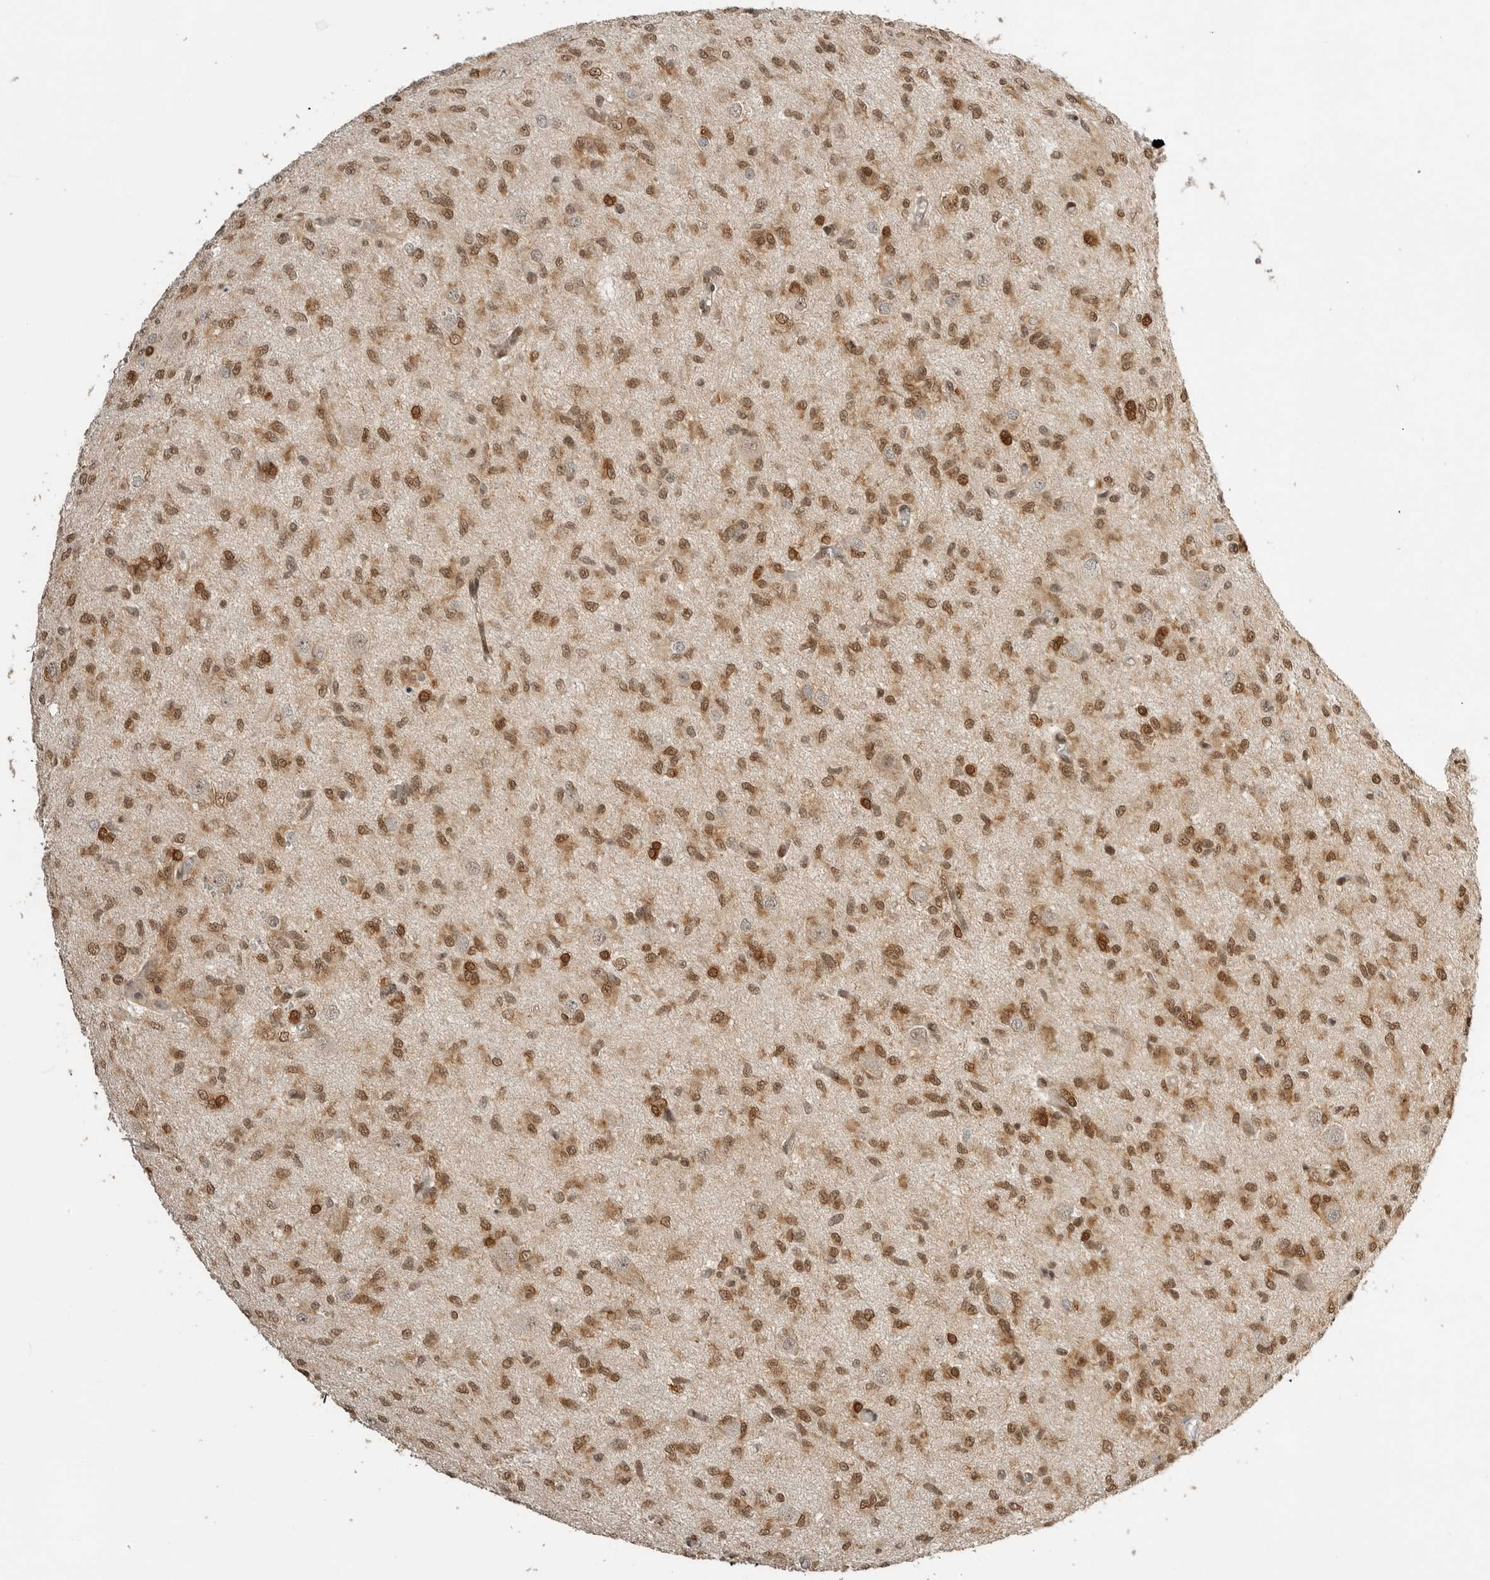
{"staining": {"intensity": "moderate", "quantity": ">75%", "location": "cytoplasmic/membranous,nuclear"}, "tissue": "glioma", "cell_type": "Tumor cells", "image_type": "cancer", "snomed": [{"axis": "morphology", "description": "Glioma, malignant, High grade"}, {"axis": "topography", "description": "Brain"}], "caption": "Immunohistochemical staining of glioma demonstrates moderate cytoplasmic/membranous and nuclear protein positivity in approximately >75% of tumor cells. The staining was performed using DAB (3,3'-diaminobenzidine) to visualize the protein expression in brown, while the nuclei were stained in blue with hematoxylin (Magnification: 20x).", "gene": "ALKAL1", "patient": {"sex": "female", "age": 59}}